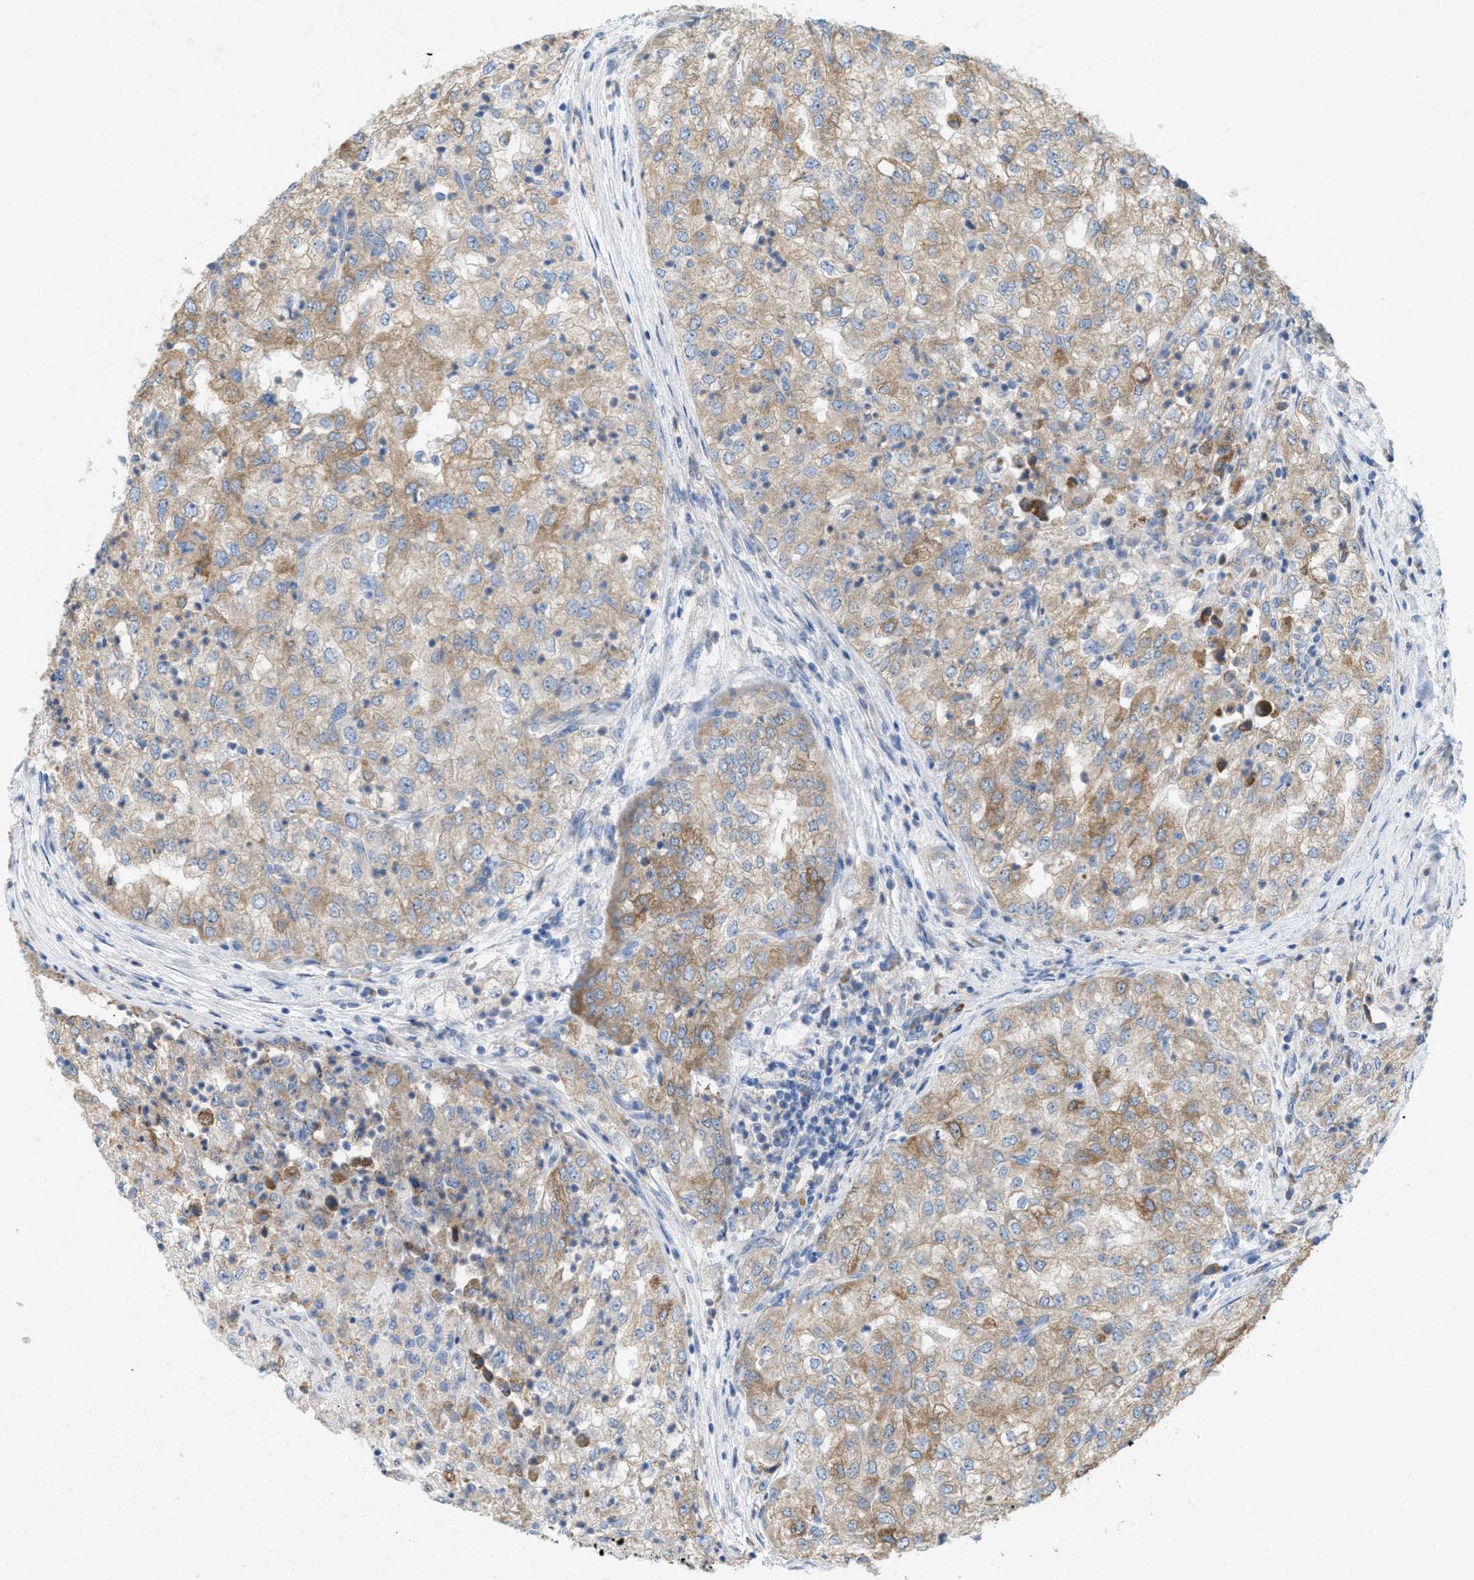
{"staining": {"intensity": "weak", "quantity": ">75%", "location": "cytoplasmic/membranous"}, "tissue": "renal cancer", "cell_type": "Tumor cells", "image_type": "cancer", "snomed": [{"axis": "morphology", "description": "Adenocarcinoma, NOS"}, {"axis": "topography", "description": "Kidney"}], "caption": "A brown stain highlights weak cytoplasmic/membranous staining of a protein in human adenocarcinoma (renal) tumor cells.", "gene": "DYNC2I1", "patient": {"sex": "female", "age": 54}}